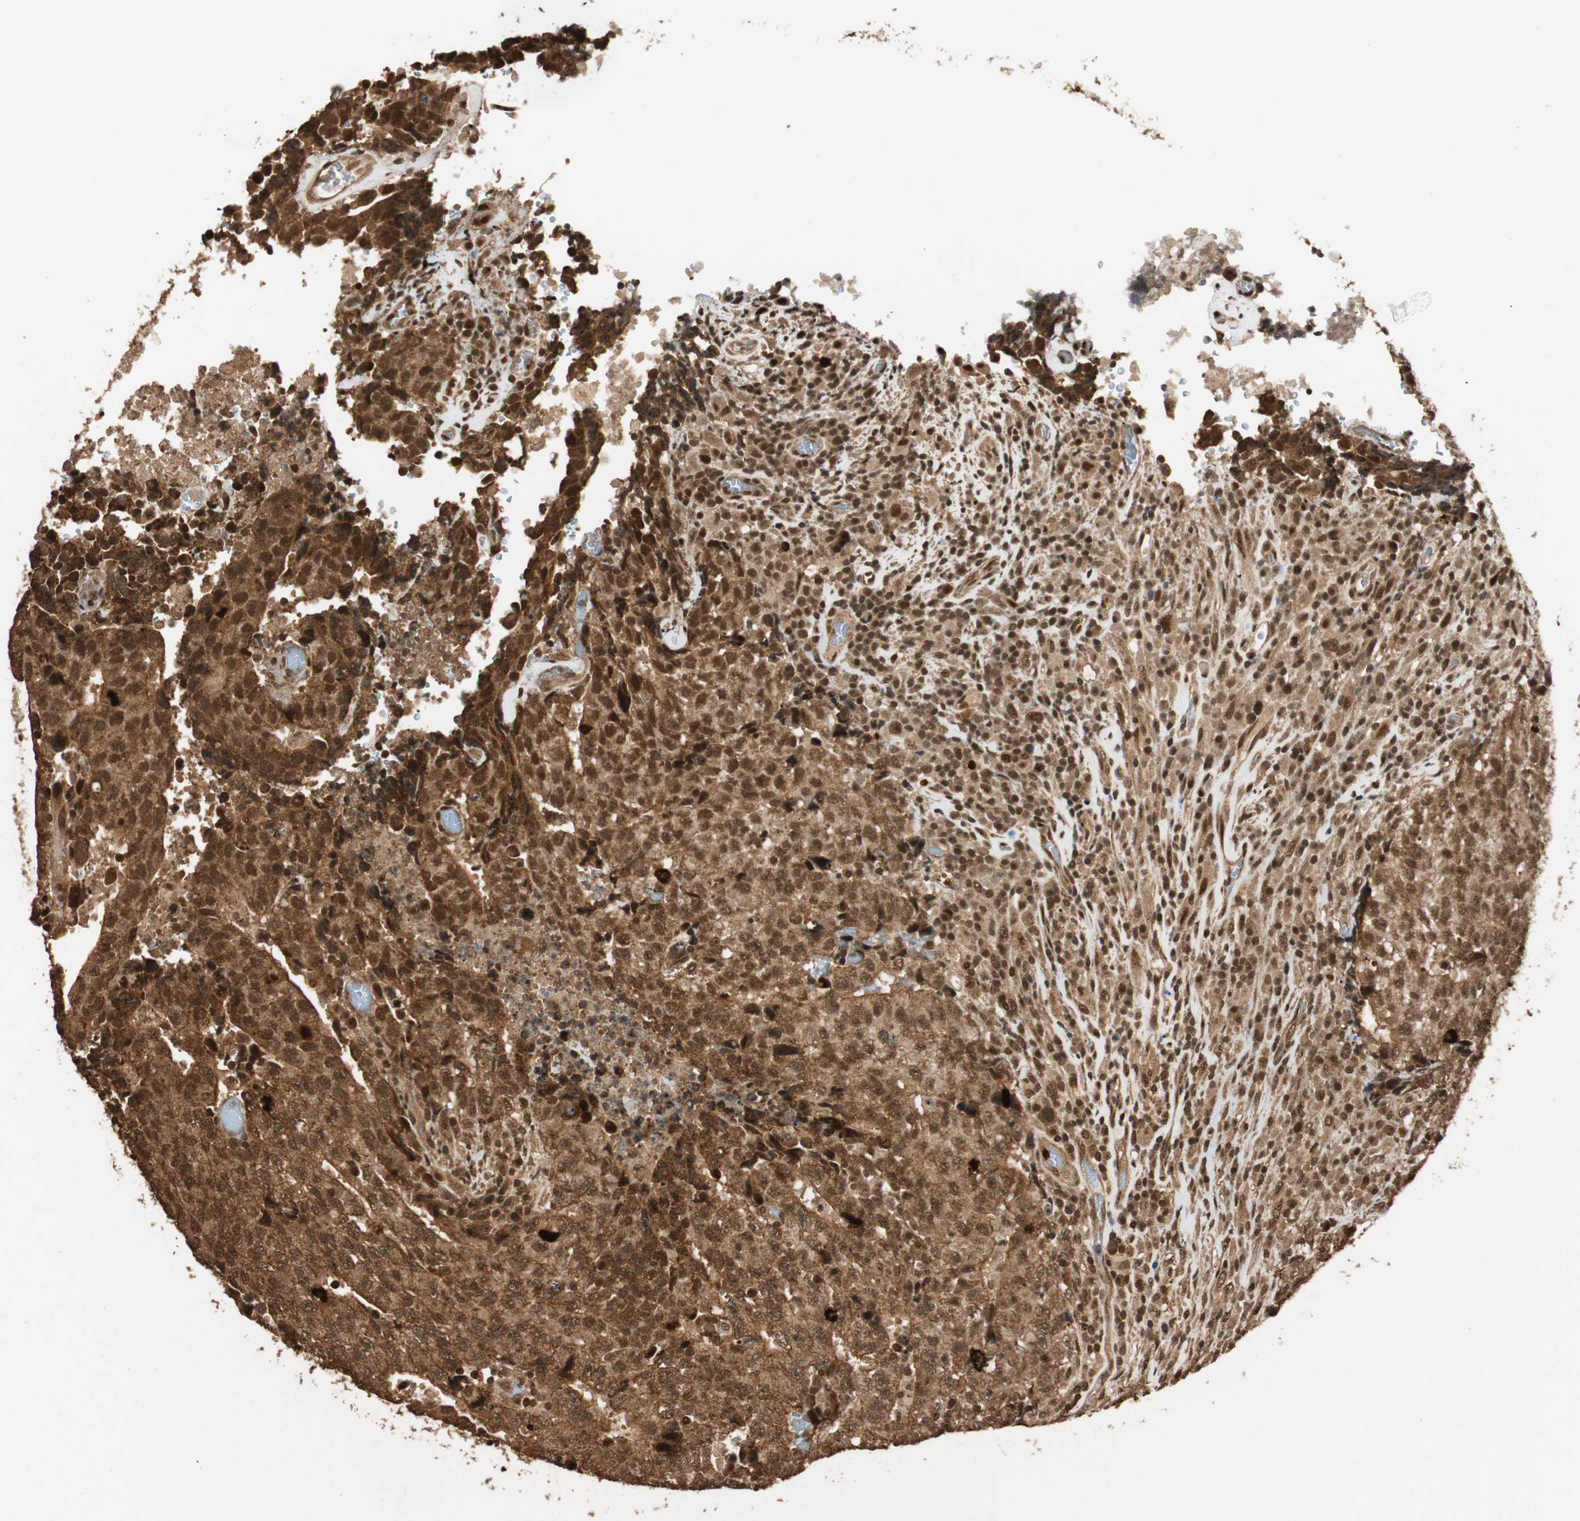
{"staining": {"intensity": "moderate", "quantity": ">75%", "location": "cytoplasmic/membranous,nuclear"}, "tissue": "testis cancer", "cell_type": "Tumor cells", "image_type": "cancer", "snomed": [{"axis": "morphology", "description": "Necrosis, NOS"}, {"axis": "morphology", "description": "Carcinoma, Embryonal, NOS"}, {"axis": "topography", "description": "Testis"}], "caption": "This micrograph demonstrates IHC staining of human testis cancer, with medium moderate cytoplasmic/membranous and nuclear positivity in approximately >75% of tumor cells.", "gene": "ALKBH5", "patient": {"sex": "male", "age": 19}}